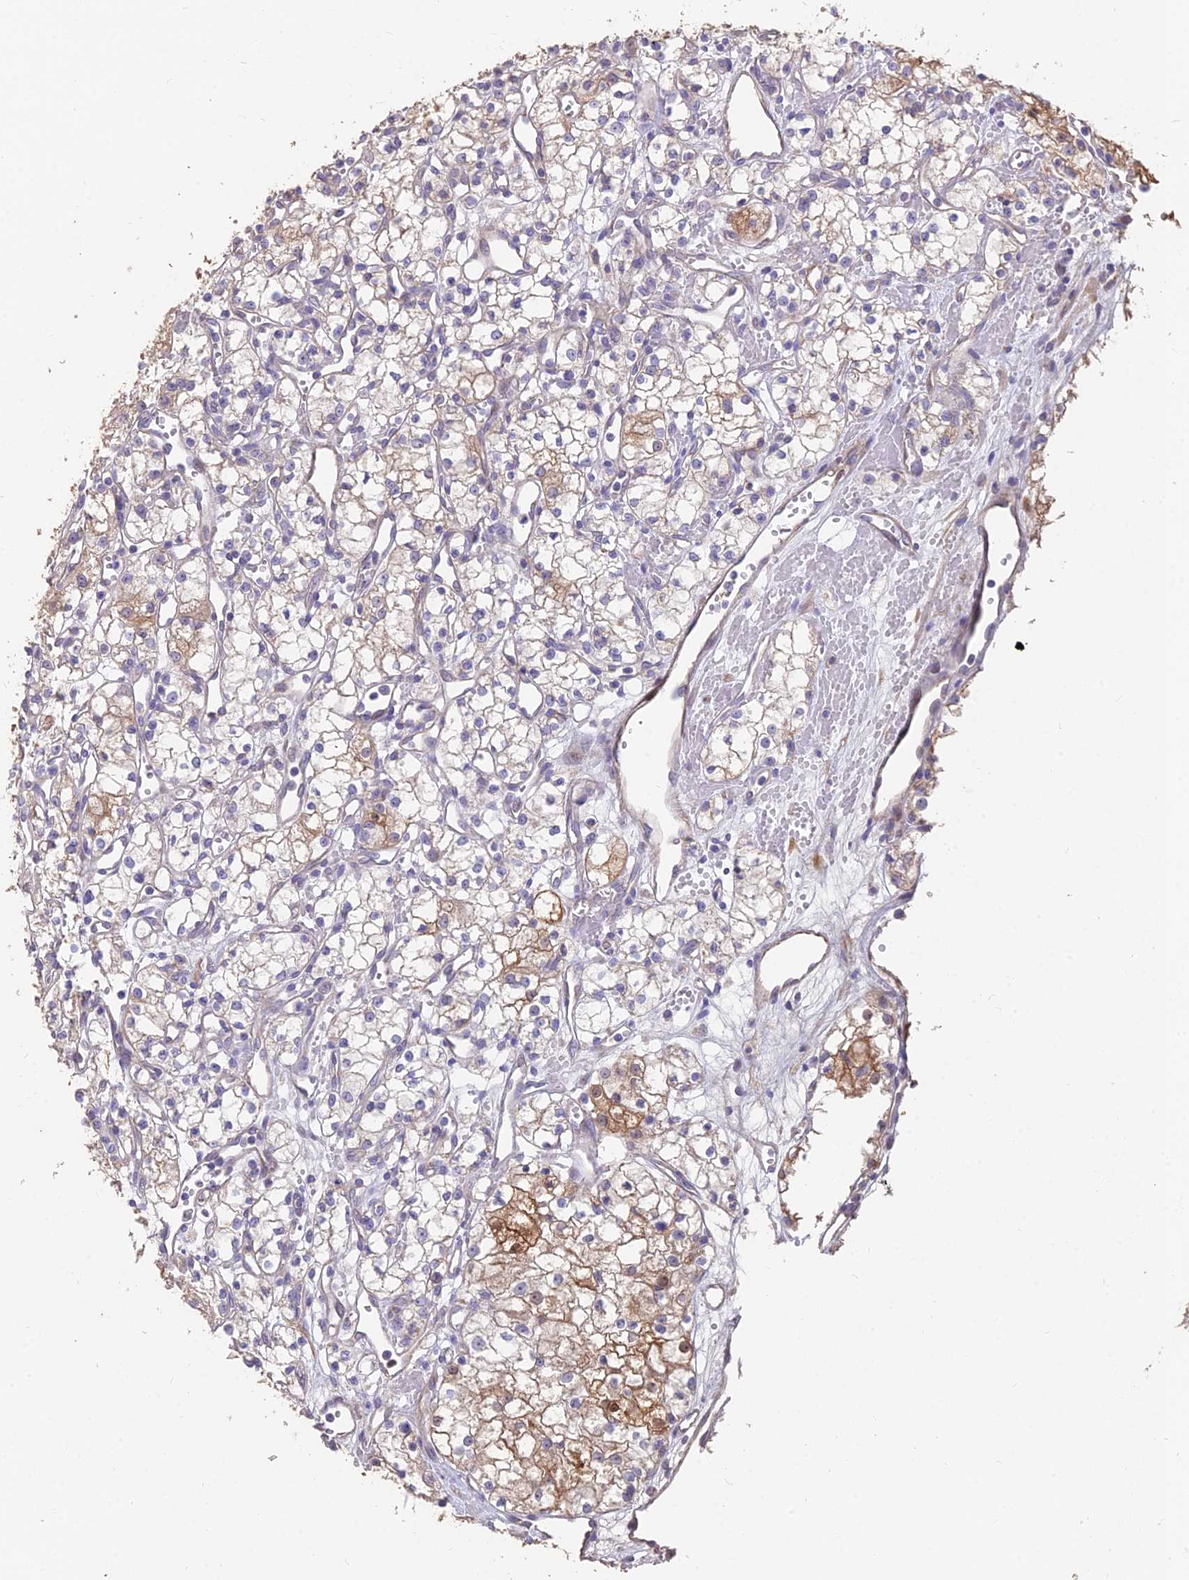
{"staining": {"intensity": "moderate", "quantity": "25%-75%", "location": "cytoplasmic/membranous"}, "tissue": "renal cancer", "cell_type": "Tumor cells", "image_type": "cancer", "snomed": [{"axis": "morphology", "description": "Adenocarcinoma, NOS"}, {"axis": "topography", "description": "Kidney"}], "caption": "Renal cancer was stained to show a protein in brown. There is medium levels of moderate cytoplasmic/membranous positivity in about 25%-75% of tumor cells.", "gene": "FAM168B", "patient": {"sex": "male", "age": 59}}